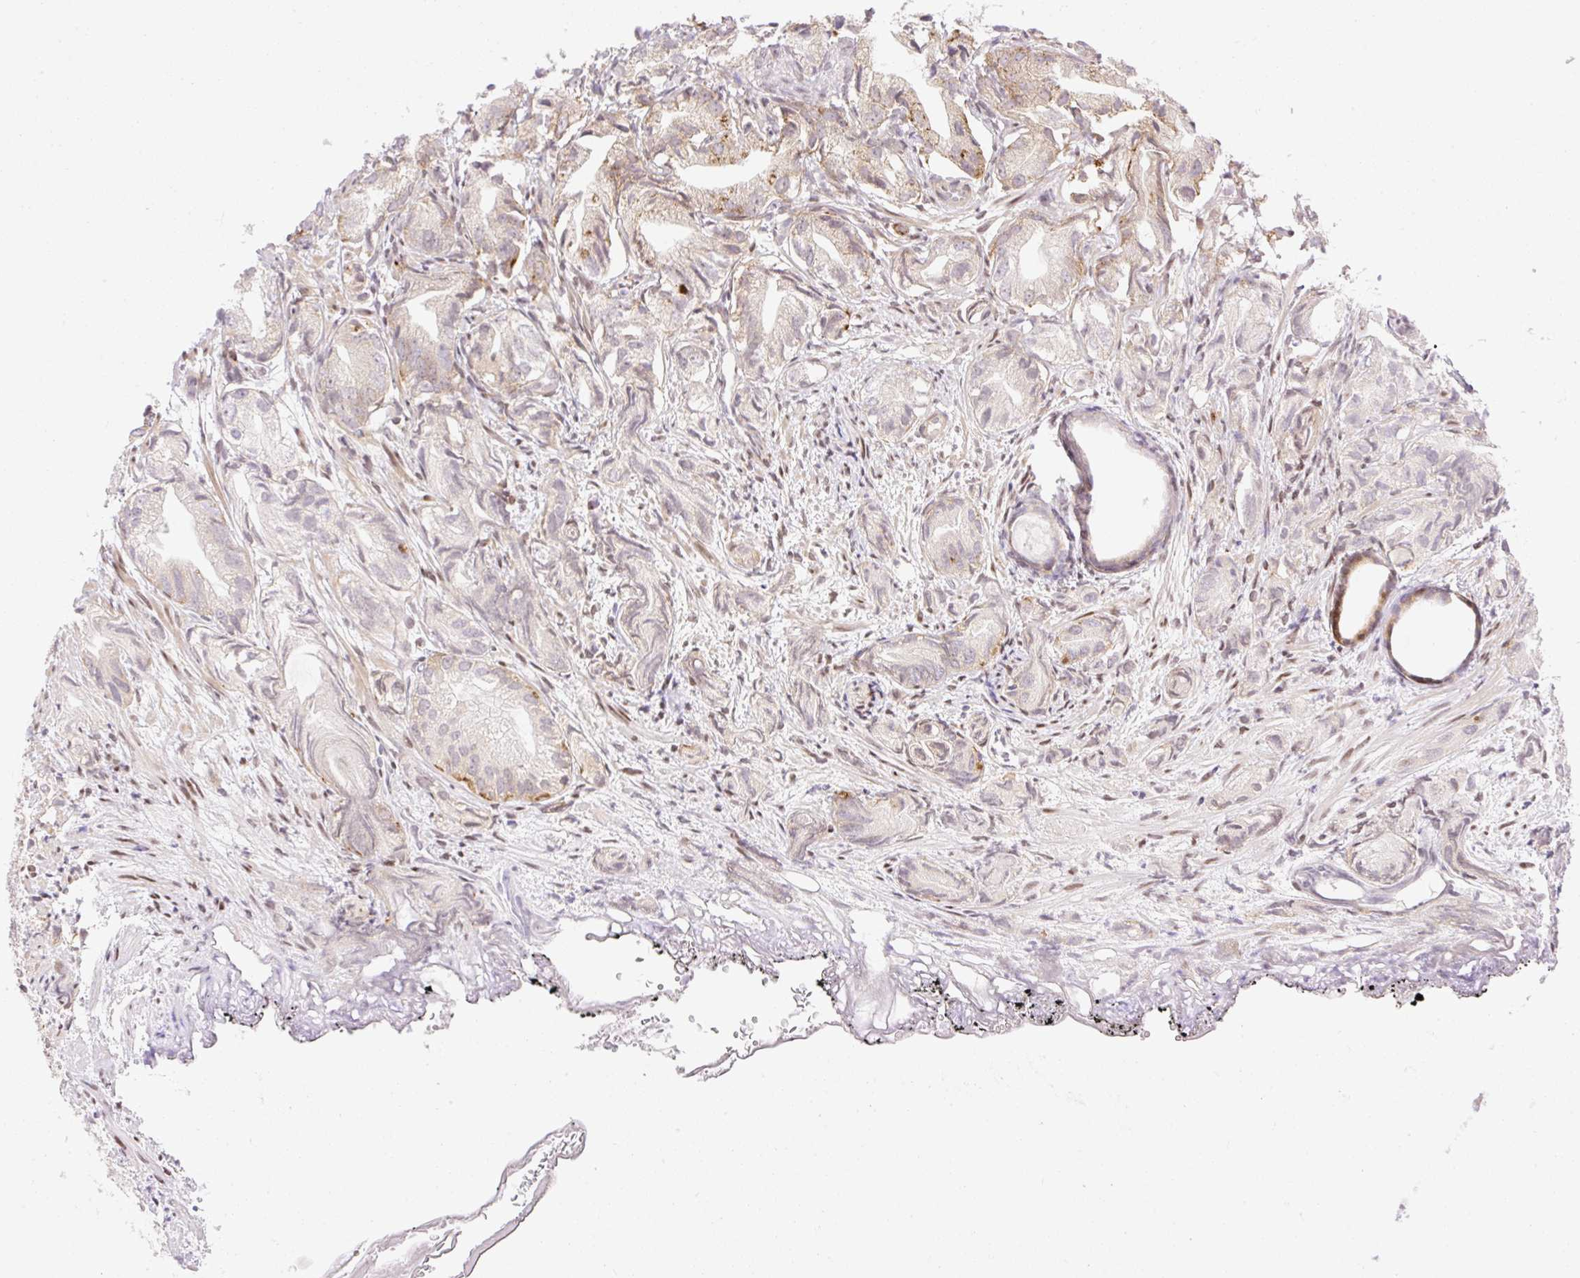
{"staining": {"intensity": "weak", "quantity": "<25%", "location": "cytoplasmic/membranous"}, "tissue": "prostate cancer", "cell_type": "Tumor cells", "image_type": "cancer", "snomed": [{"axis": "morphology", "description": "Adenocarcinoma, High grade"}, {"axis": "topography", "description": "Prostate"}], "caption": "A histopathology image of human high-grade adenocarcinoma (prostate) is negative for staining in tumor cells. Brightfield microscopy of immunohistochemistry (IHC) stained with DAB (3,3'-diaminobenzidine) (brown) and hematoxylin (blue), captured at high magnification.", "gene": "ZFP41", "patient": {"sex": "male", "age": 82}}